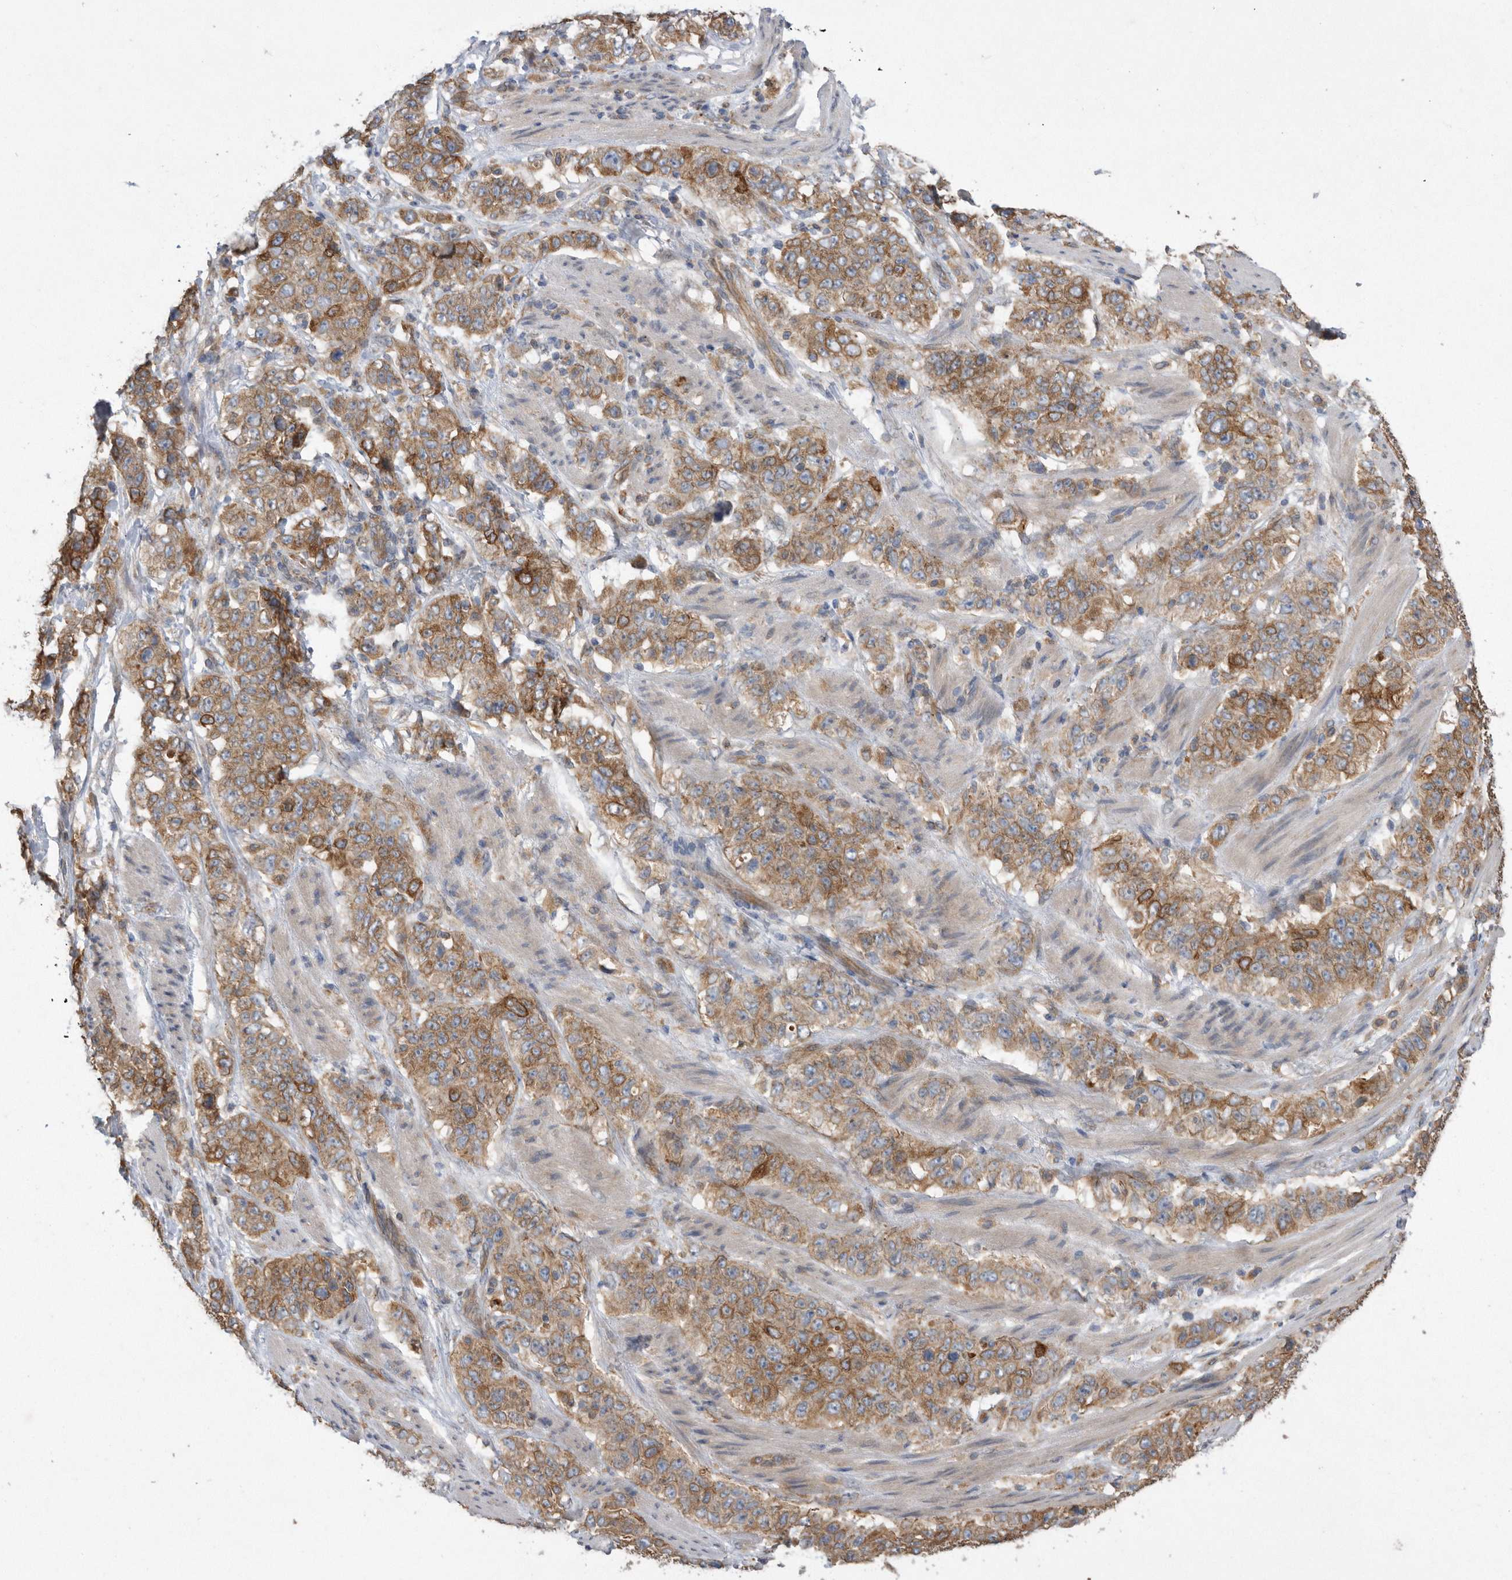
{"staining": {"intensity": "moderate", "quantity": ">75%", "location": "cytoplasmic/membranous"}, "tissue": "stomach cancer", "cell_type": "Tumor cells", "image_type": "cancer", "snomed": [{"axis": "morphology", "description": "Adenocarcinoma, NOS"}, {"axis": "topography", "description": "Stomach"}], "caption": "A brown stain highlights moderate cytoplasmic/membranous positivity of a protein in human stomach cancer (adenocarcinoma) tumor cells.", "gene": "PON2", "patient": {"sex": "male", "age": 48}}